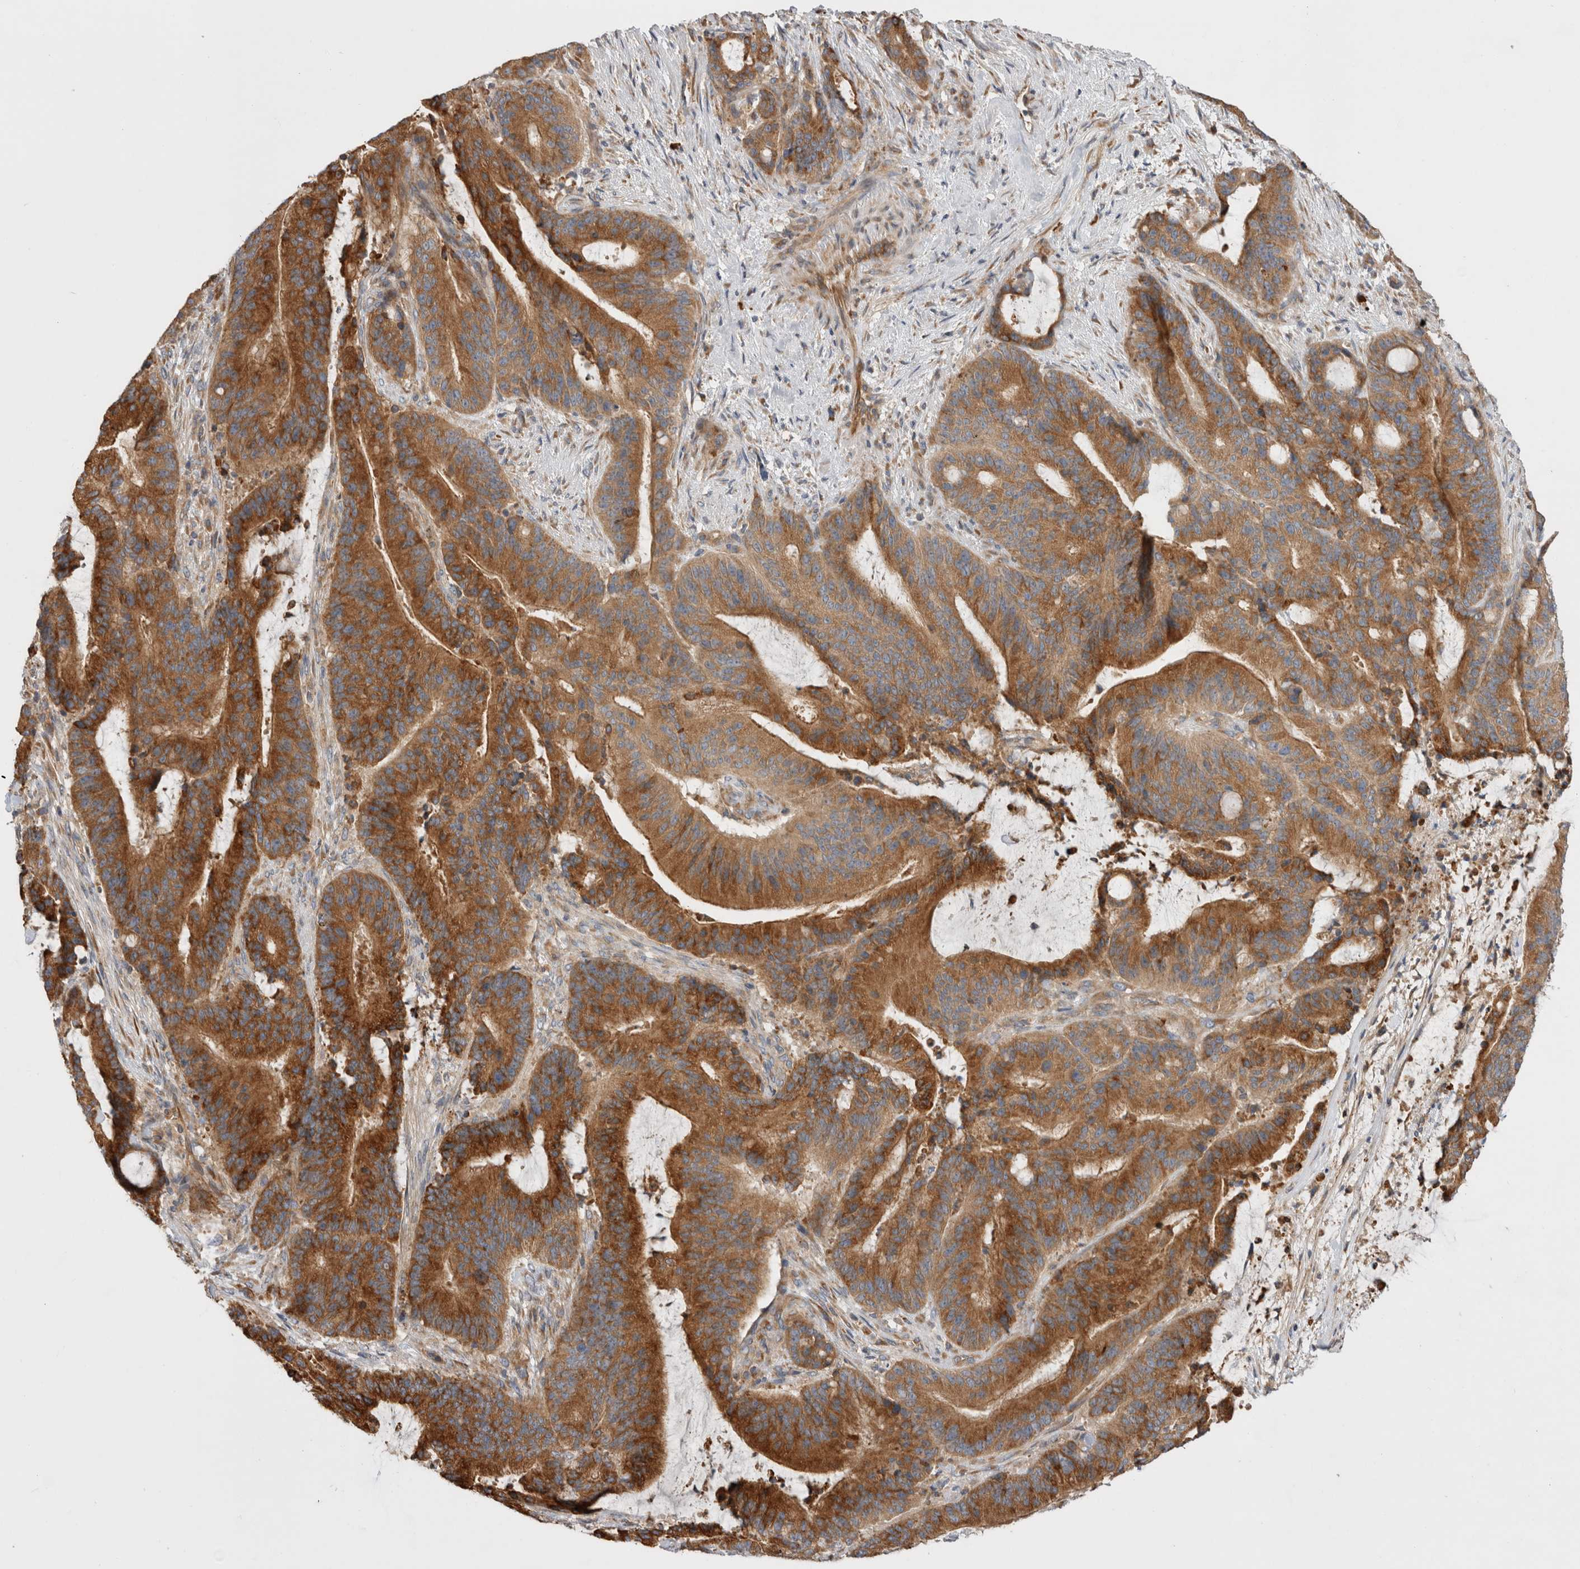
{"staining": {"intensity": "strong", "quantity": ">75%", "location": "cytoplasmic/membranous"}, "tissue": "liver cancer", "cell_type": "Tumor cells", "image_type": "cancer", "snomed": [{"axis": "morphology", "description": "Normal tissue, NOS"}, {"axis": "morphology", "description": "Cholangiocarcinoma"}, {"axis": "topography", "description": "Liver"}, {"axis": "topography", "description": "Peripheral nerve tissue"}], "caption": "Human liver cancer (cholangiocarcinoma) stained for a protein (brown) shows strong cytoplasmic/membranous positive staining in approximately >75% of tumor cells.", "gene": "PDCD10", "patient": {"sex": "female", "age": 73}}